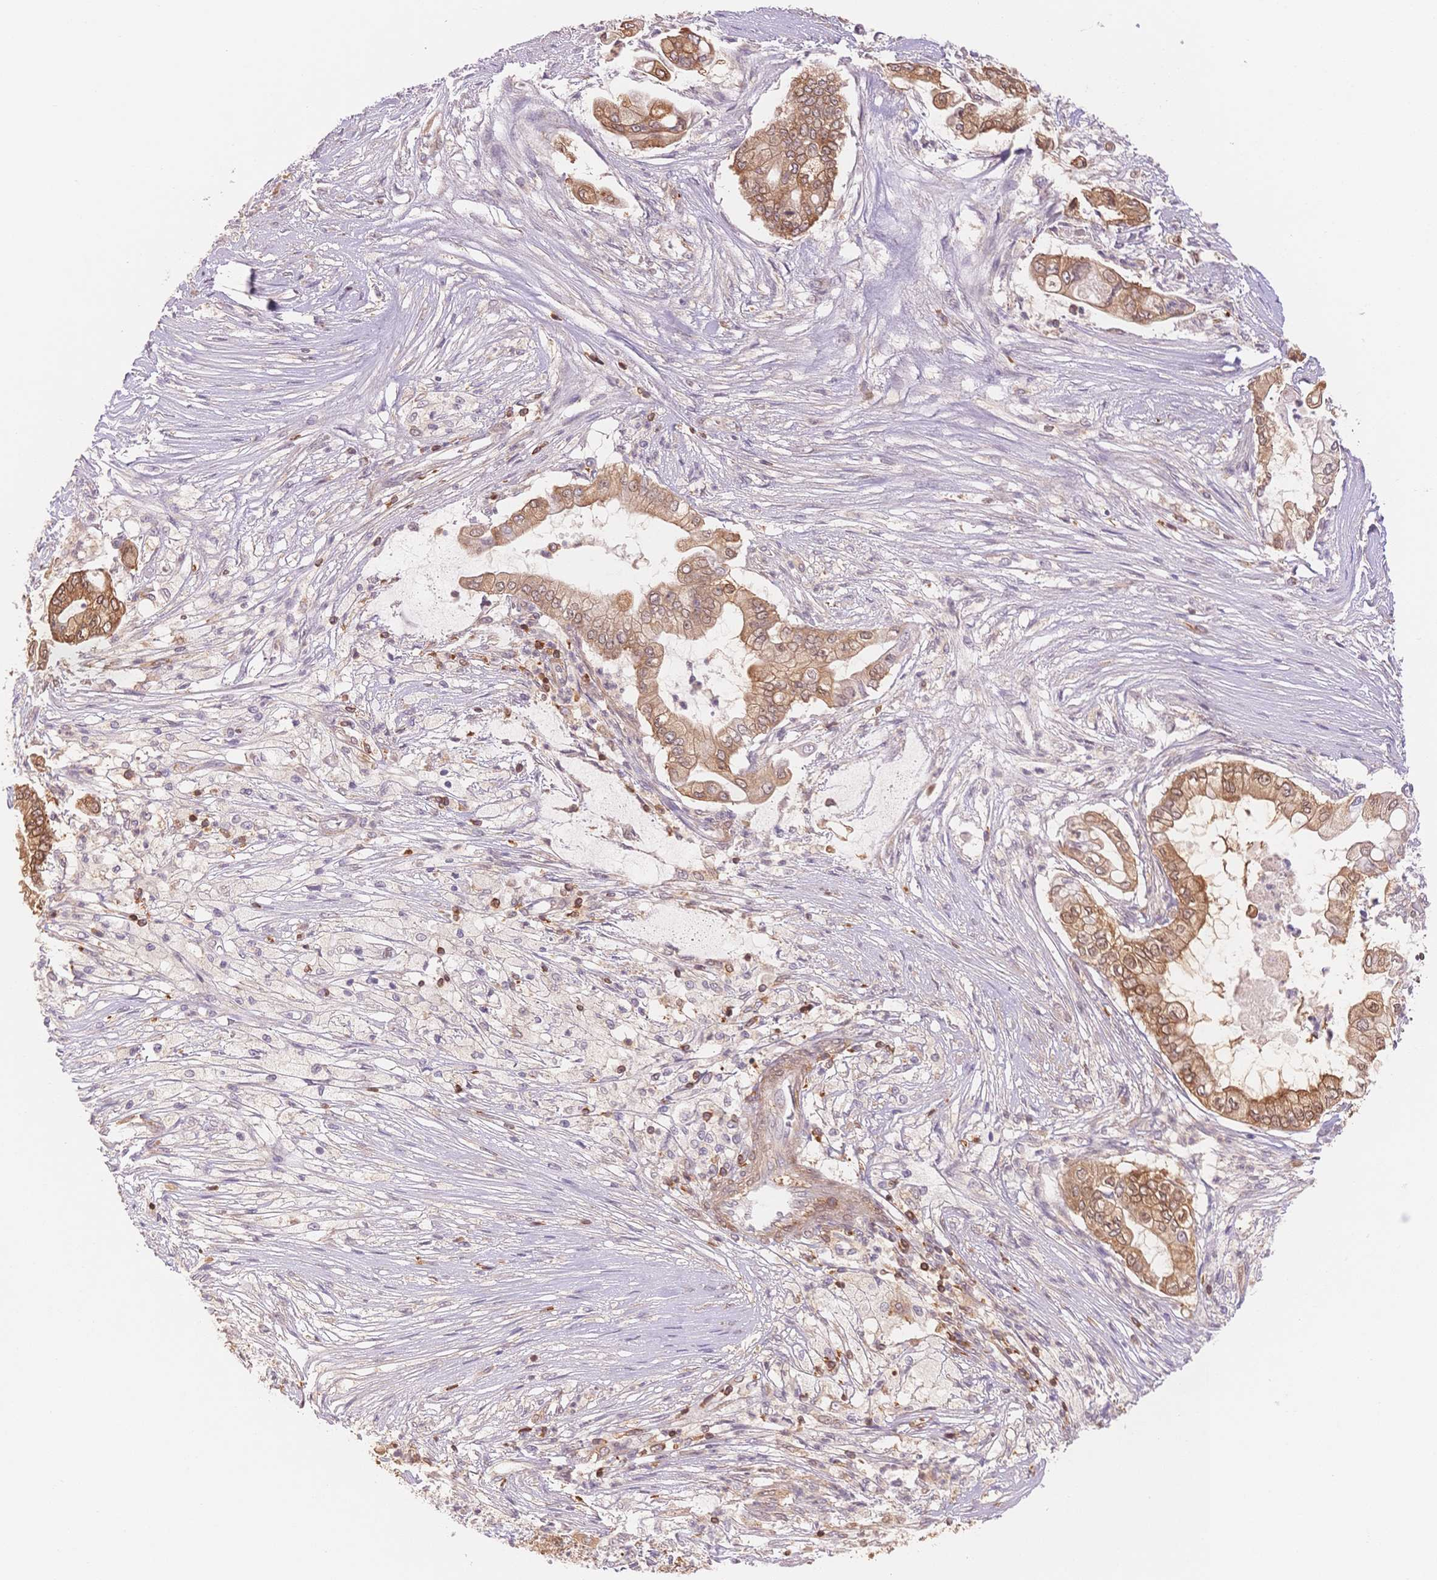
{"staining": {"intensity": "moderate", "quantity": ">75%", "location": "cytoplasmic/membranous"}, "tissue": "pancreatic cancer", "cell_type": "Tumor cells", "image_type": "cancer", "snomed": [{"axis": "morphology", "description": "Adenocarcinoma, NOS"}, {"axis": "topography", "description": "Pancreas"}], "caption": "Brown immunohistochemical staining in human pancreatic adenocarcinoma displays moderate cytoplasmic/membranous staining in about >75% of tumor cells. (IHC, brightfield microscopy, high magnification).", "gene": "STK39", "patient": {"sex": "female", "age": 69}}